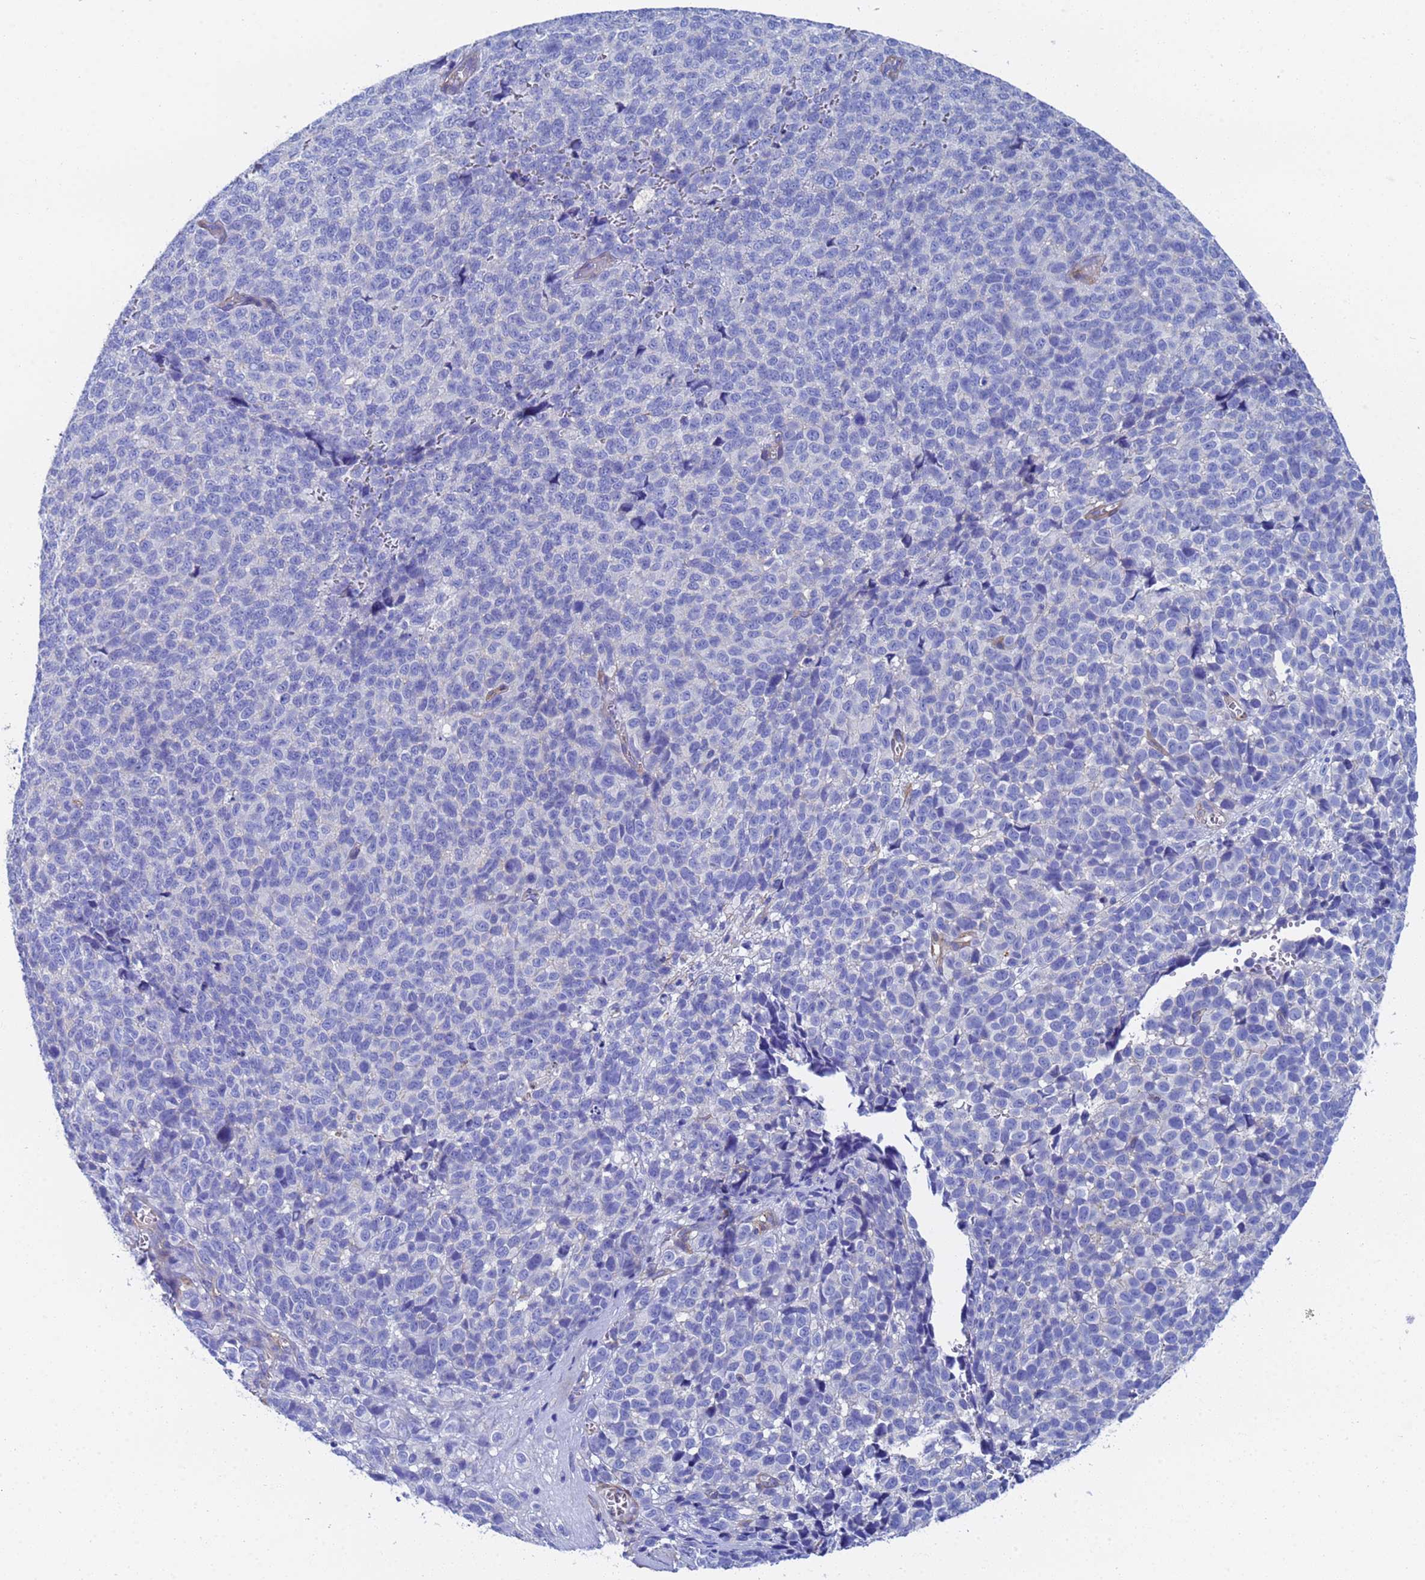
{"staining": {"intensity": "negative", "quantity": "none", "location": "none"}, "tissue": "melanoma", "cell_type": "Tumor cells", "image_type": "cancer", "snomed": [{"axis": "morphology", "description": "Malignant melanoma, NOS"}, {"axis": "topography", "description": "Nose, NOS"}], "caption": "IHC of human melanoma exhibits no expression in tumor cells.", "gene": "CST4", "patient": {"sex": "female", "age": 48}}